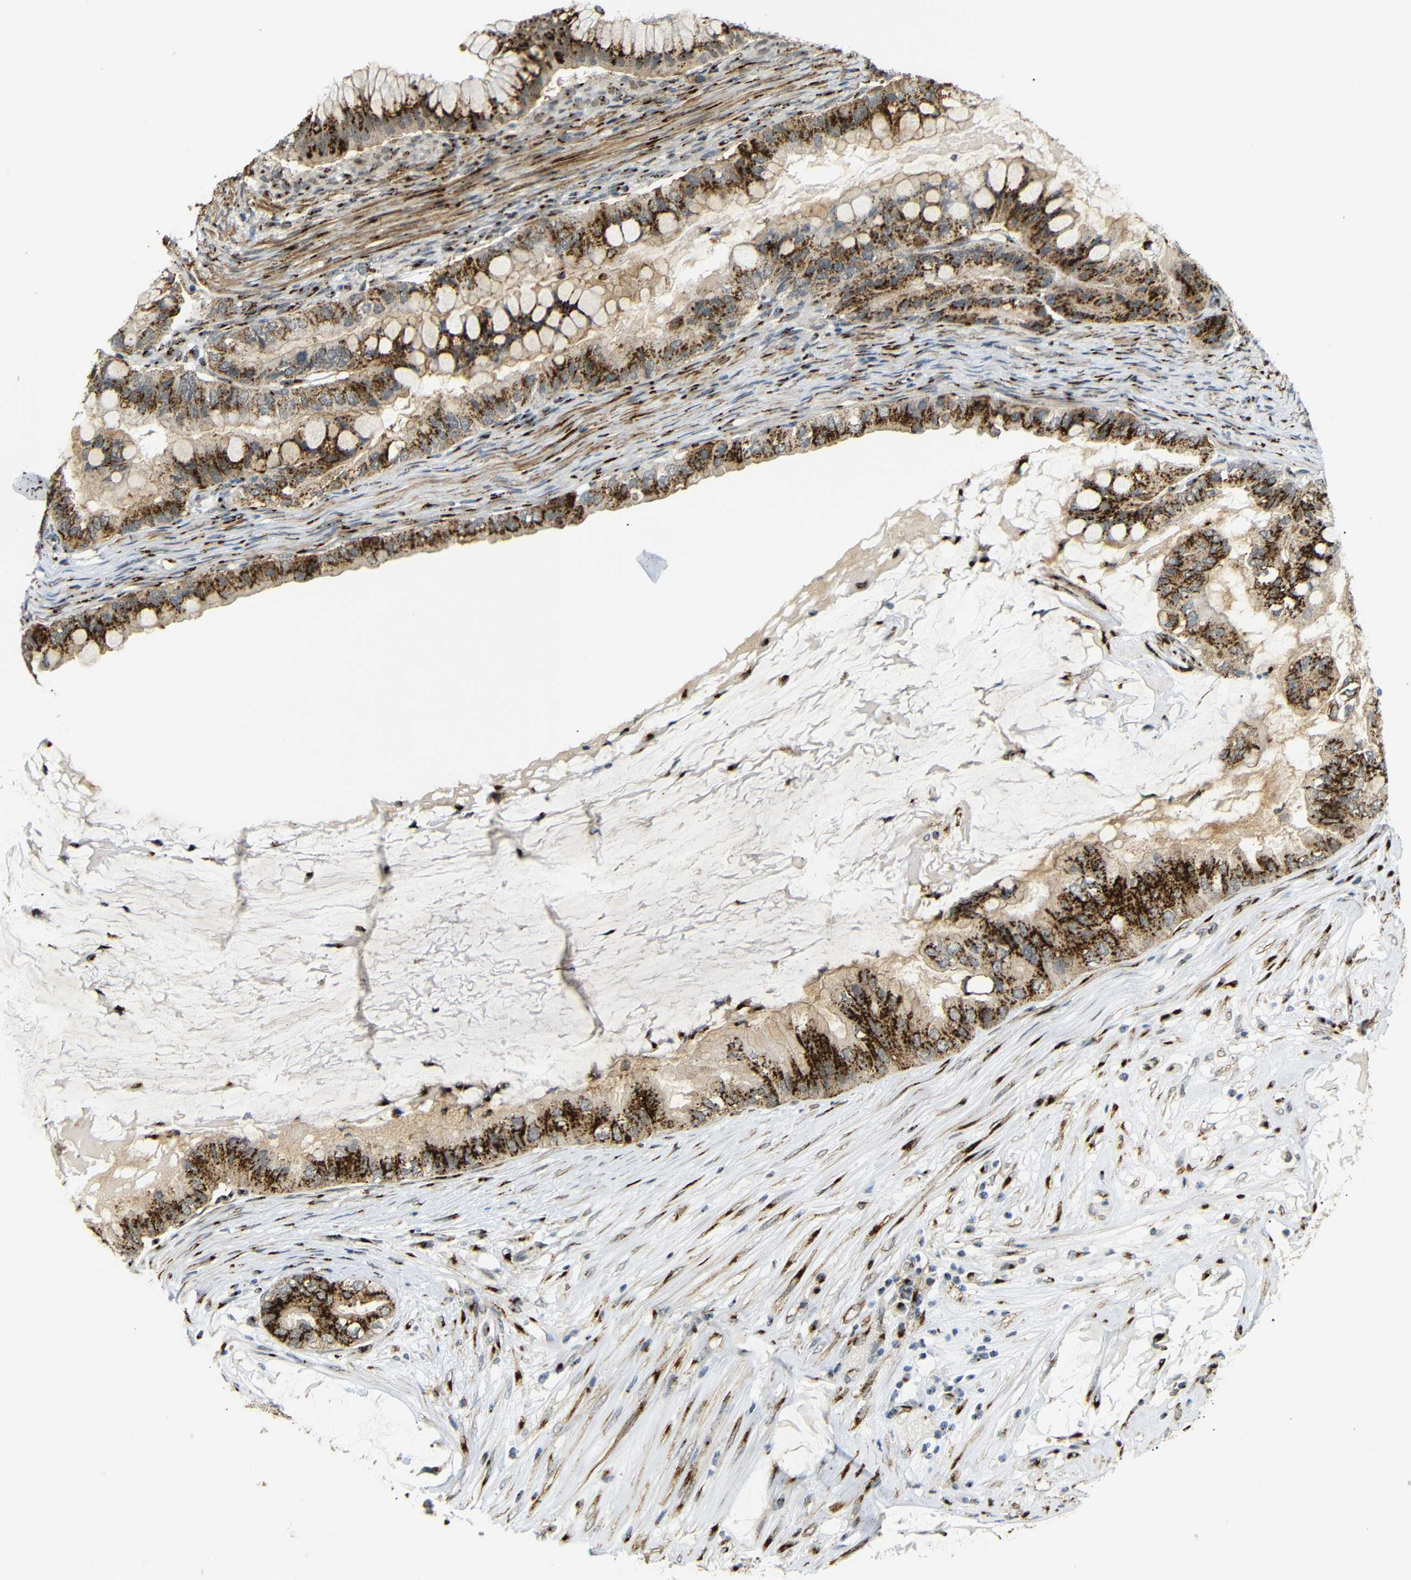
{"staining": {"intensity": "strong", "quantity": ">75%", "location": "cytoplasmic/membranous"}, "tissue": "ovarian cancer", "cell_type": "Tumor cells", "image_type": "cancer", "snomed": [{"axis": "morphology", "description": "Cystadenocarcinoma, mucinous, NOS"}, {"axis": "topography", "description": "Ovary"}], "caption": "The photomicrograph demonstrates immunohistochemical staining of ovarian cancer (mucinous cystadenocarcinoma). There is strong cytoplasmic/membranous staining is identified in about >75% of tumor cells. (Stains: DAB in brown, nuclei in blue, Microscopy: brightfield microscopy at high magnification).", "gene": "TGOLN2", "patient": {"sex": "female", "age": 80}}